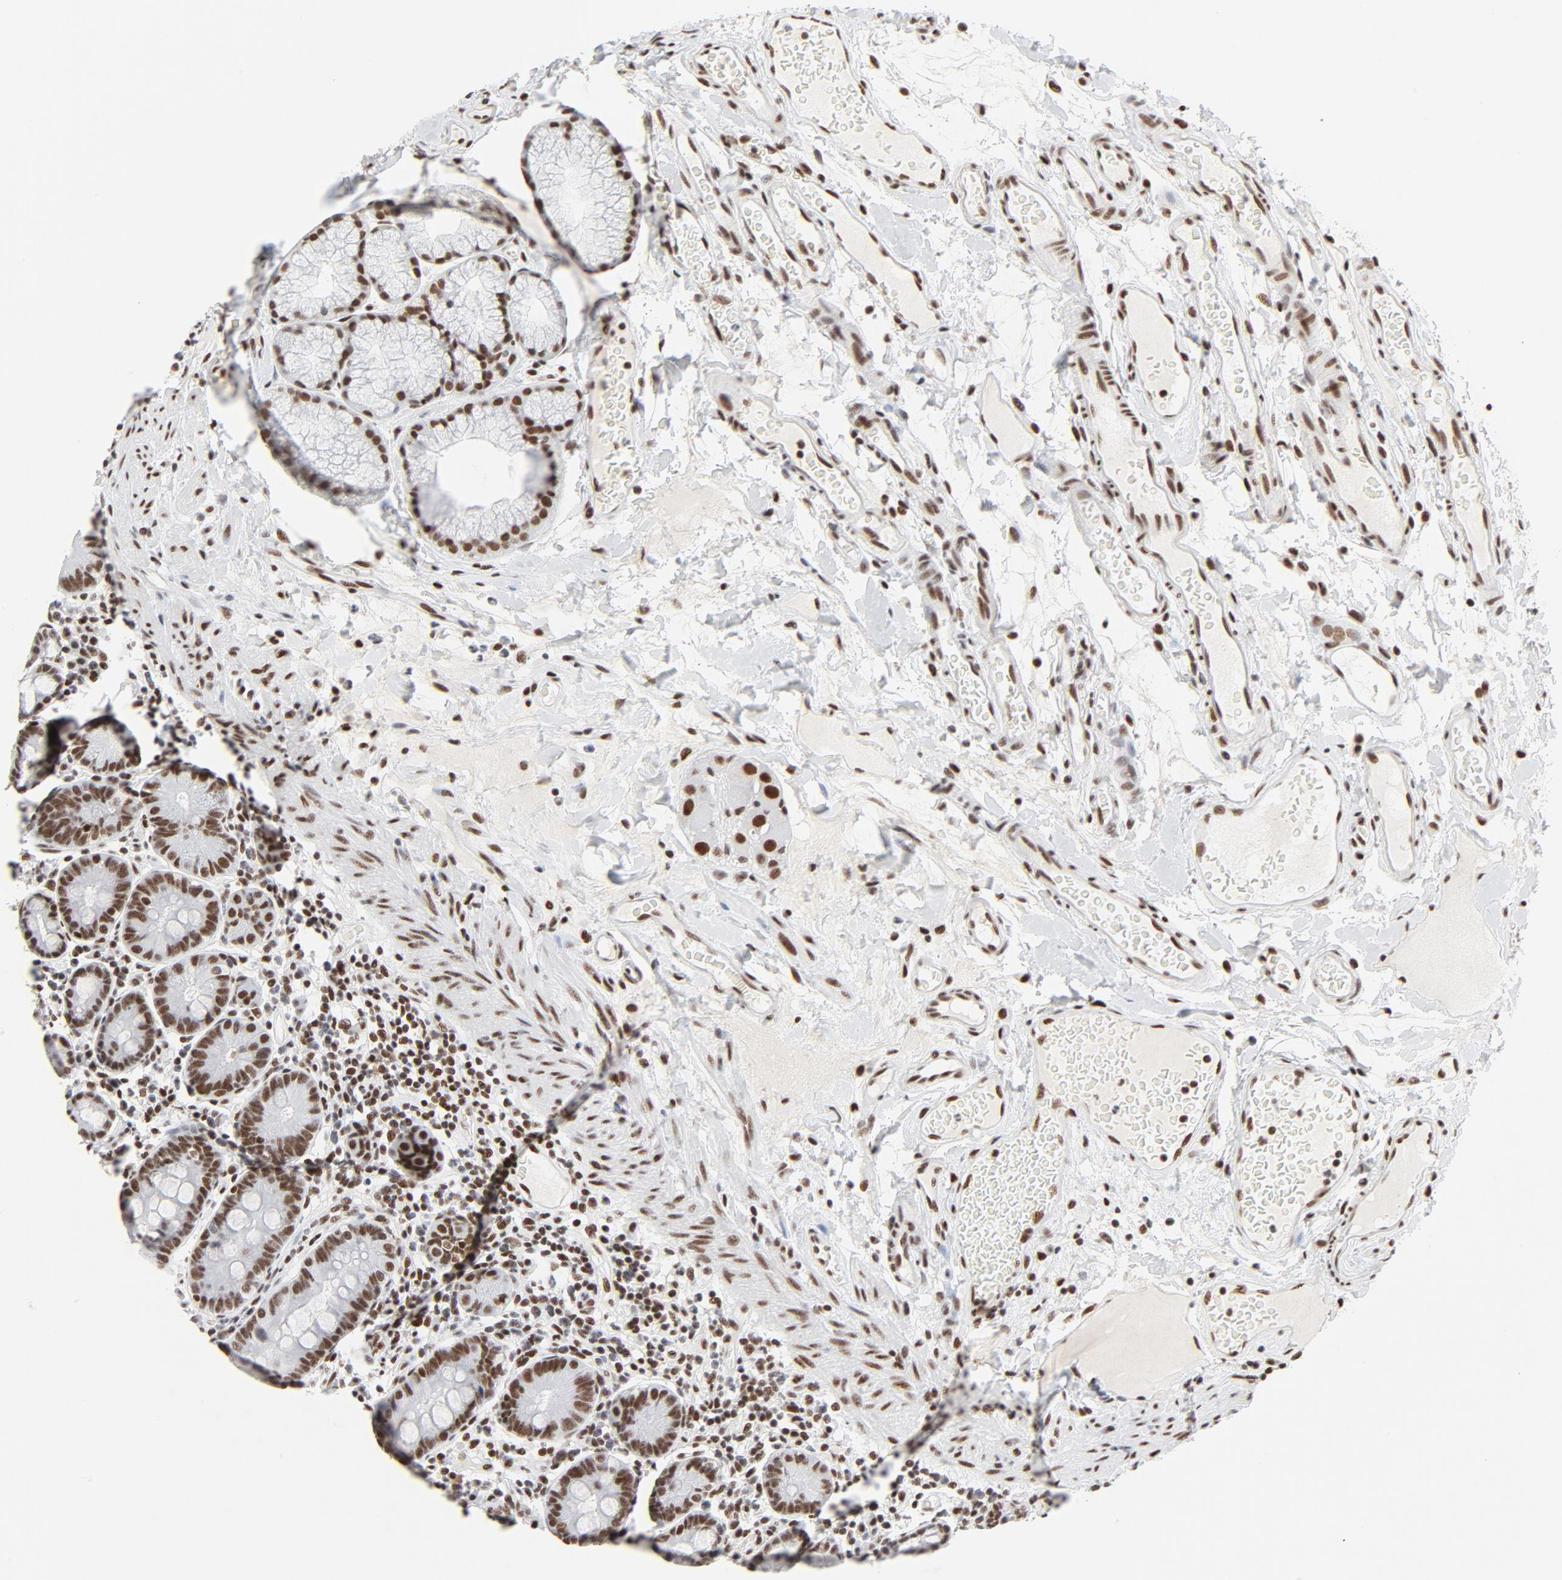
{"staining": {"intensity": "moderate", "quantity": ">75%", "location": "nuclear"}, "tissue": "duodenum", "cell_type": "Glandular cells", "image_type": "normal", "snomed": [{"axis": "morphology", "description": "Normal tissue, NOS"}, {"axis": "topography", "description": "Duodenum"}], "caption": "IHC (DAB (3,3'-diaminobenzidine)) staining of normal human duodenum demonstrates moderate nuclear protein positivity in approximately >75% of glandular cells. Immunohistochemistry (ihc) stains the protein in brown and the nuclei are stained blue.", "gene": "GTF2H1", "patient": {"sex": "male", "age": 50}}